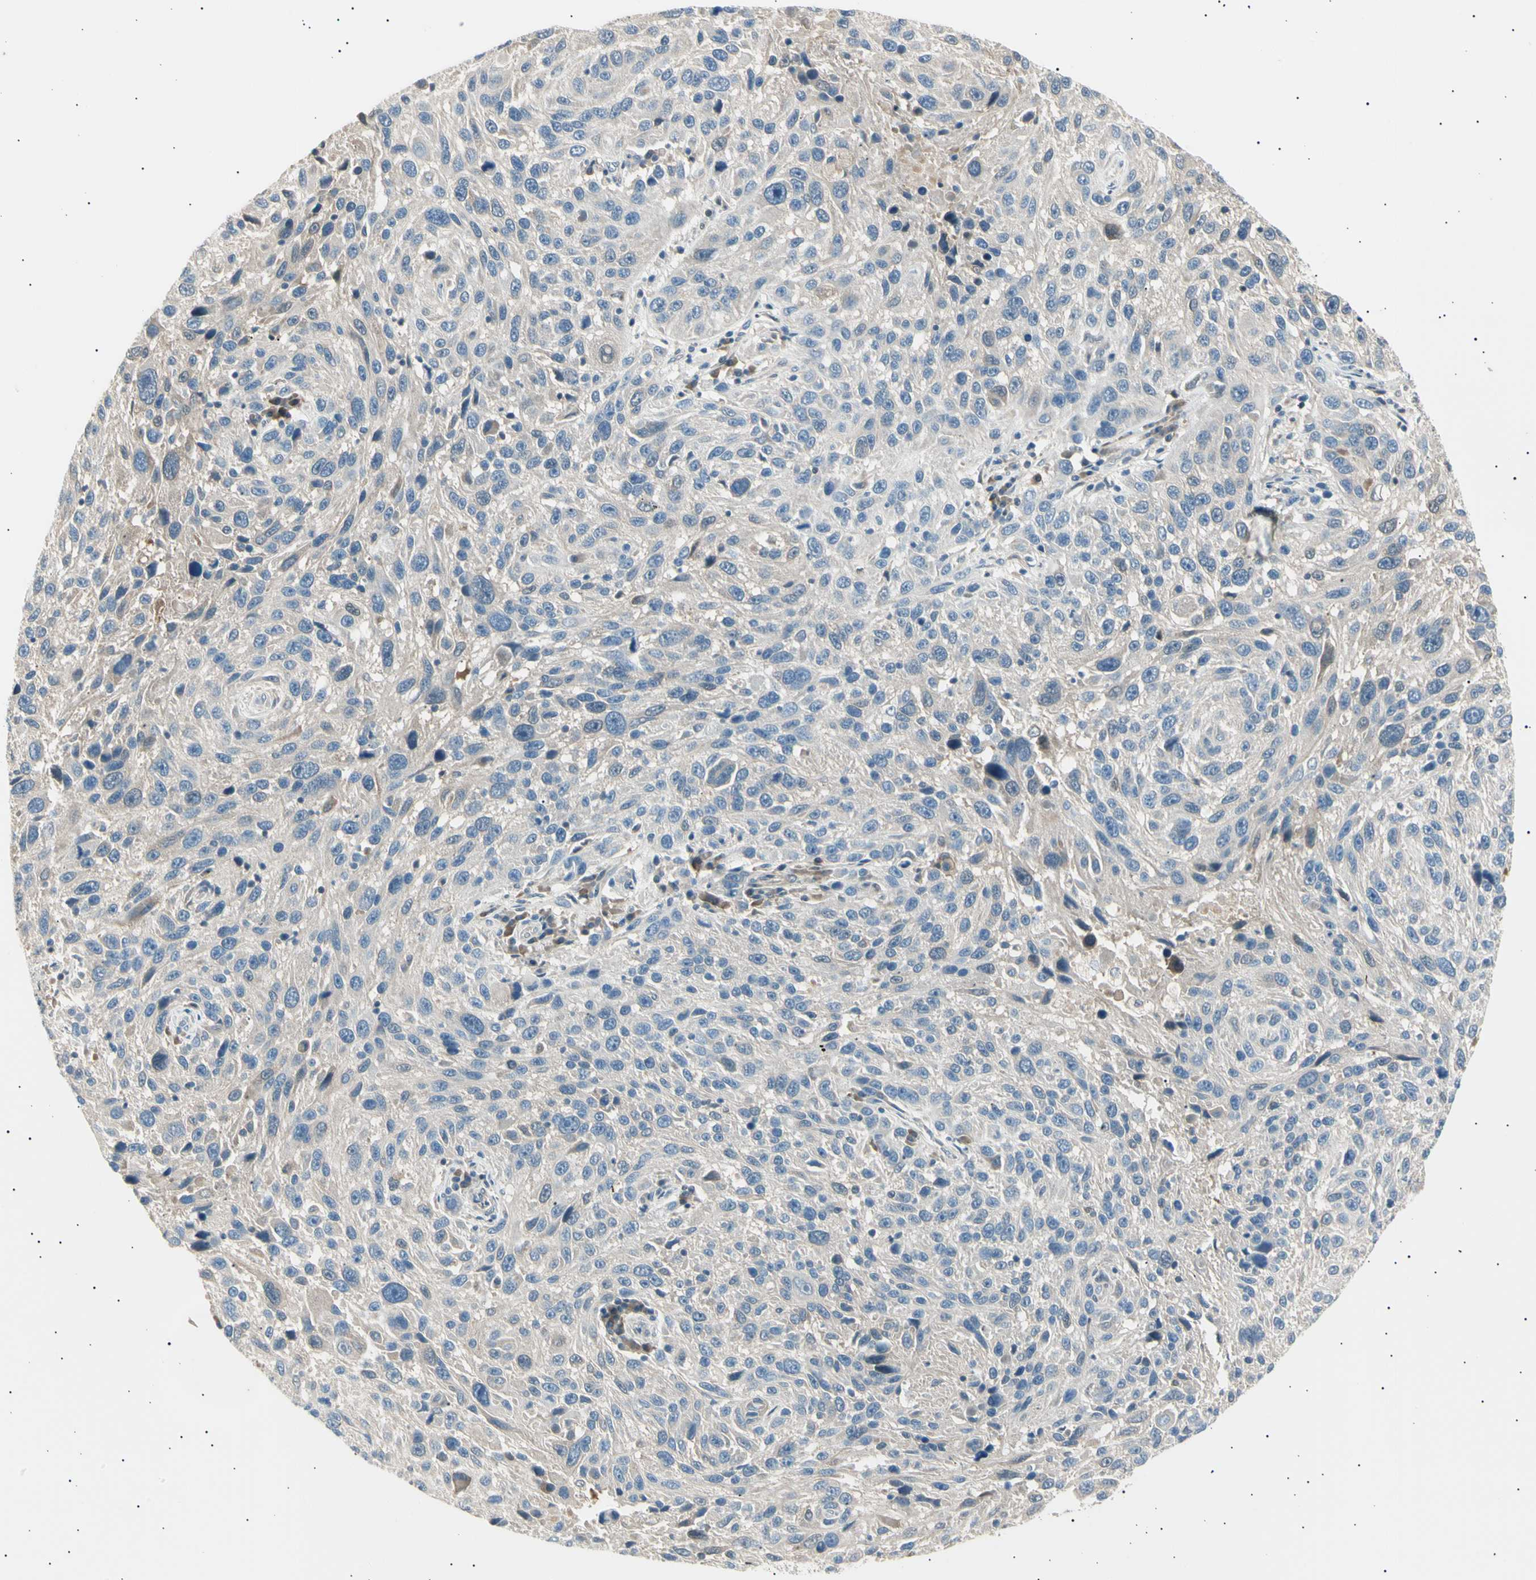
{"staining": {"intensity": "negative", "quantity": "none", "location": "none"}, "tissue": "melanoma", "cell_type": "Tumor cells", "image_type": "cancer", "snomed": [{"axis": "morphology", "description": "Malignant melanoma, NOS"}, {"axis": "topography", "description": "Skin"}], "caption": "The image exhibits no significant positivity in tumor cells of melanoma. (Stains: DAB (3,3'-diaminobenzidine) immunohistochemistry with hematoxylin counter stain, Microscopy: brightfield microscopy at high magnification).", "gene": "LHPP", "patient": {"sex": "male", "age": 53}}